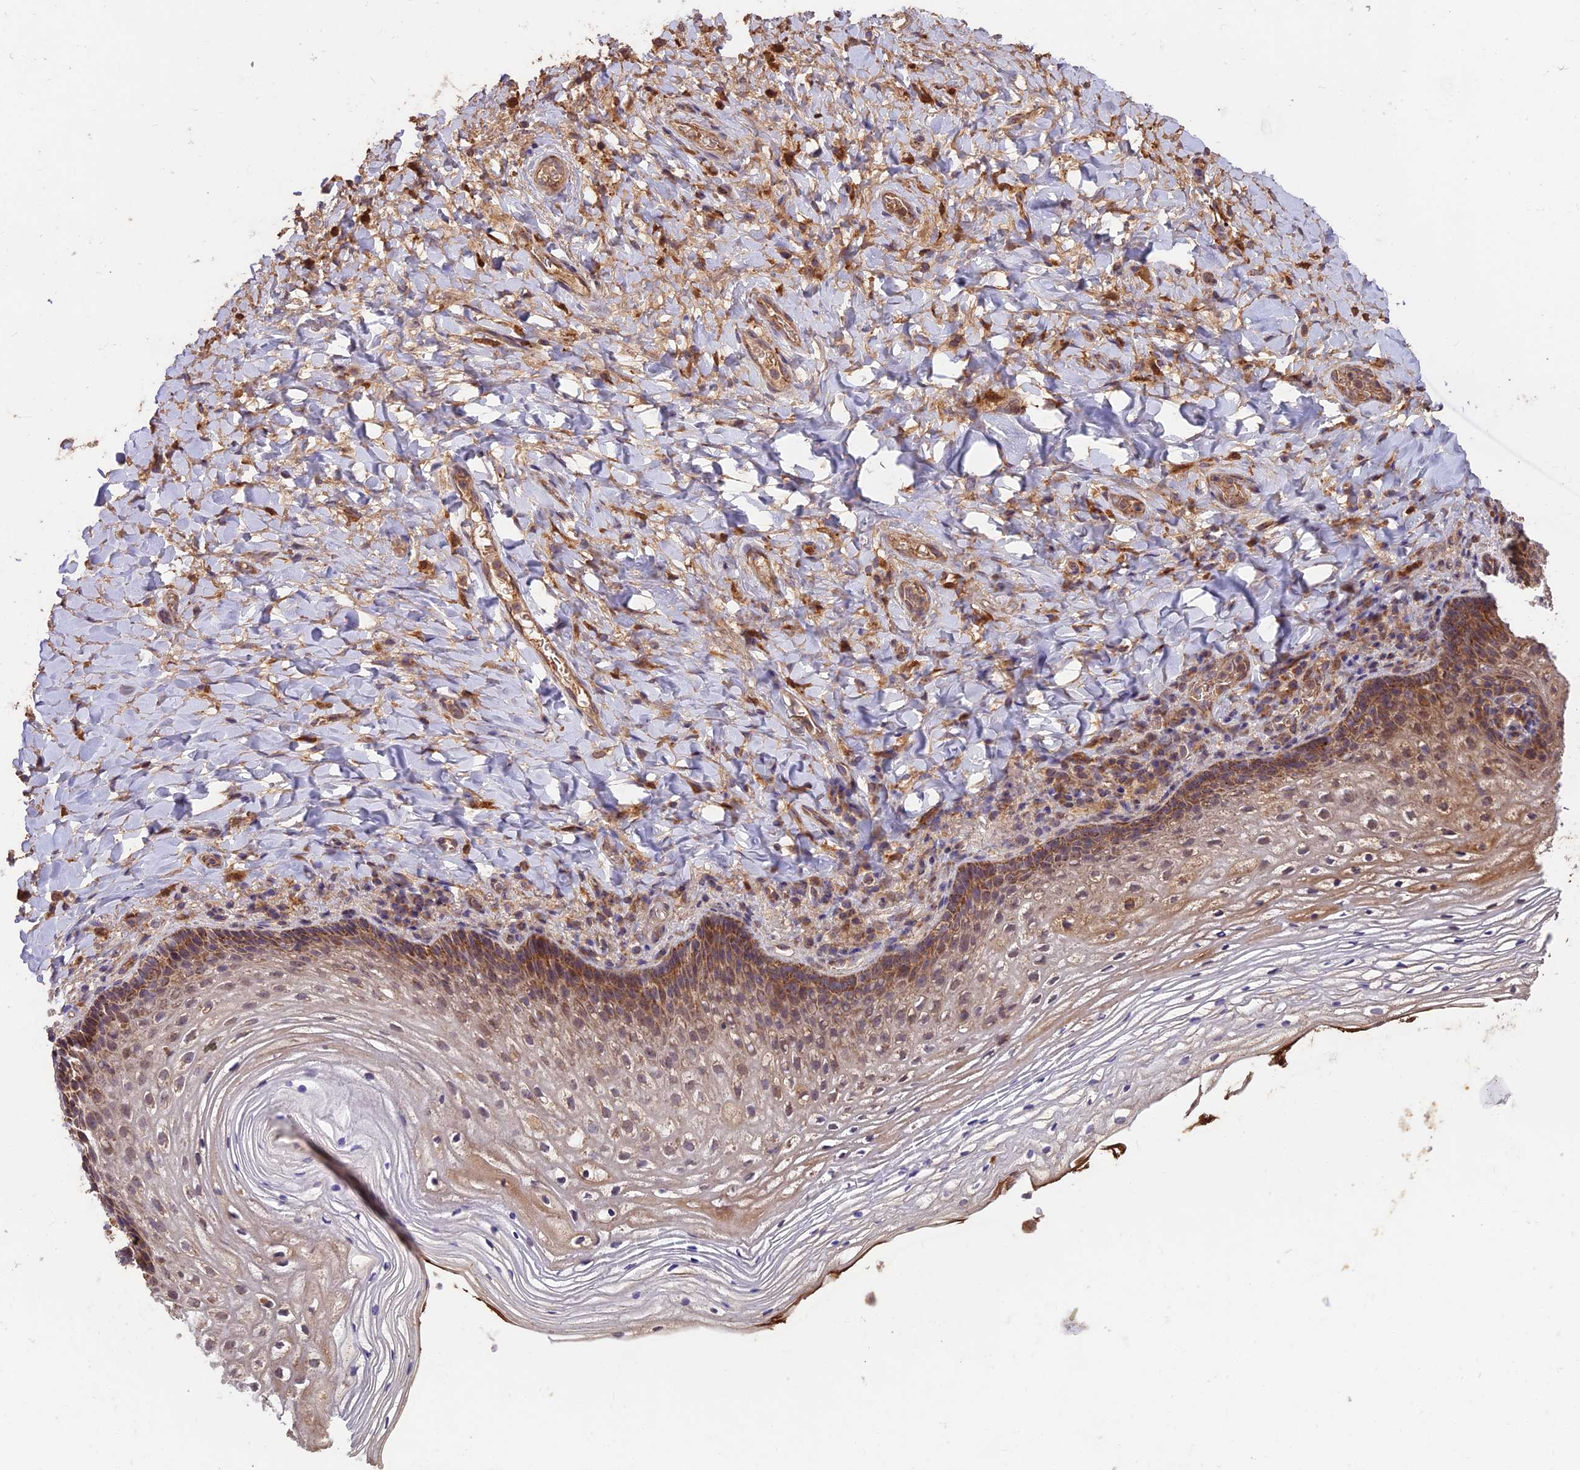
{"staining": {"intensity": "moderate", "quantity": "25%-75%", "location": "cytoplasmic/membranous"}, "tissue": "vagina", "cell_type": "Squamous epithelial cells", "image_type": "normal", "snomed": [{"axis": "morphology", "description": "Normal tissue, NOS"}, {"axis": "topography", "description": "Vagina"}], "caption": "A medium amount of moderate cytoplasmic/membranous expression is appreciated in about 25%-75% of squamous epithelial cells in benign vagina. (Stains: DAB in brown, nuclei in blue, Microscopy: brightfield microscopy at high magnification).", "gene": "IFT22", "patient": {"sex": "female", "age": 60}}